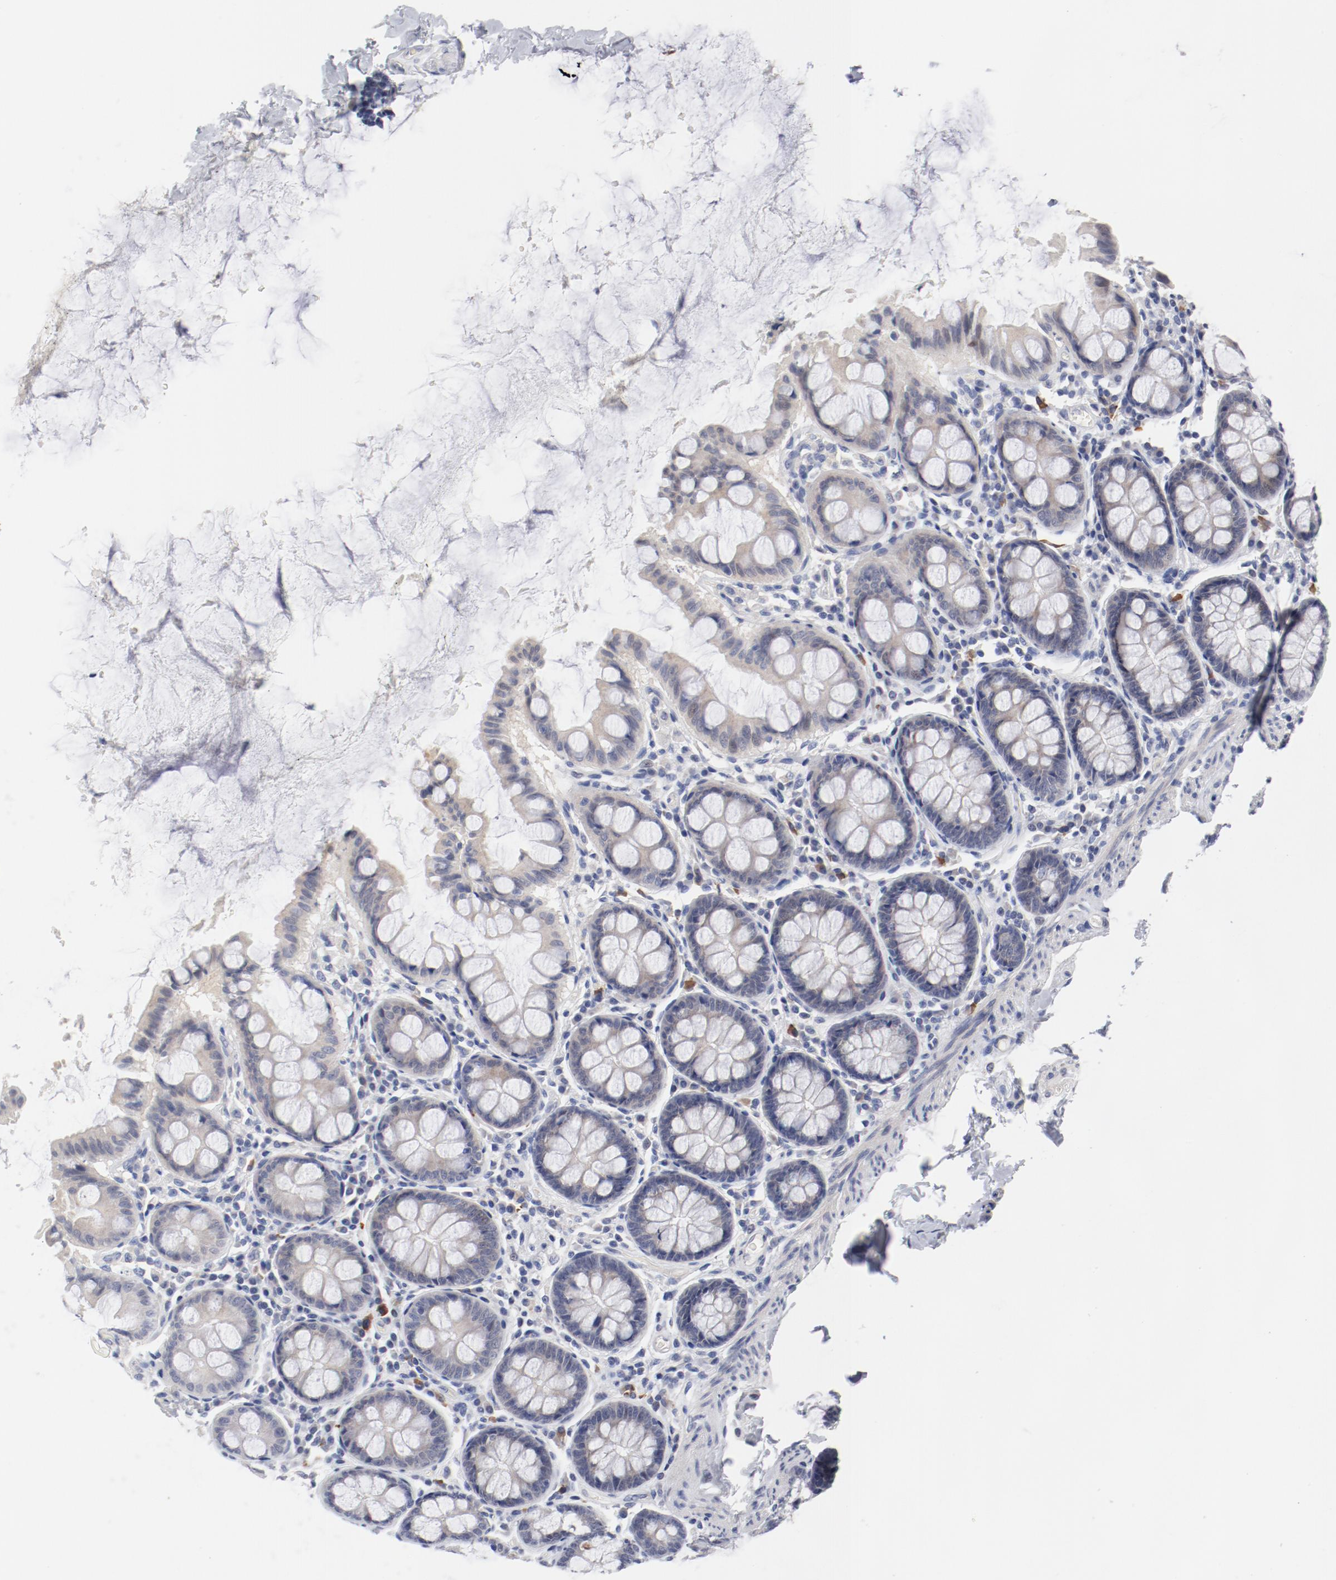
{"staining": {"intensity": "negative", "quantity": "none", "location": "none"}, "tissue": "colon", "cell_type": "Endothelial cells", "image_type": "normal", "snomed": [{"axis": "morphology", "description": "Normal tissue, NOS"}, {"axis": "topography", "description": "Colon"}], "caption": "Micrograph shows no protein staining in endothelial cells of unremarkable colon.", "gene": "KCNK13", "patient": {"sex": "female", "age": 61}}